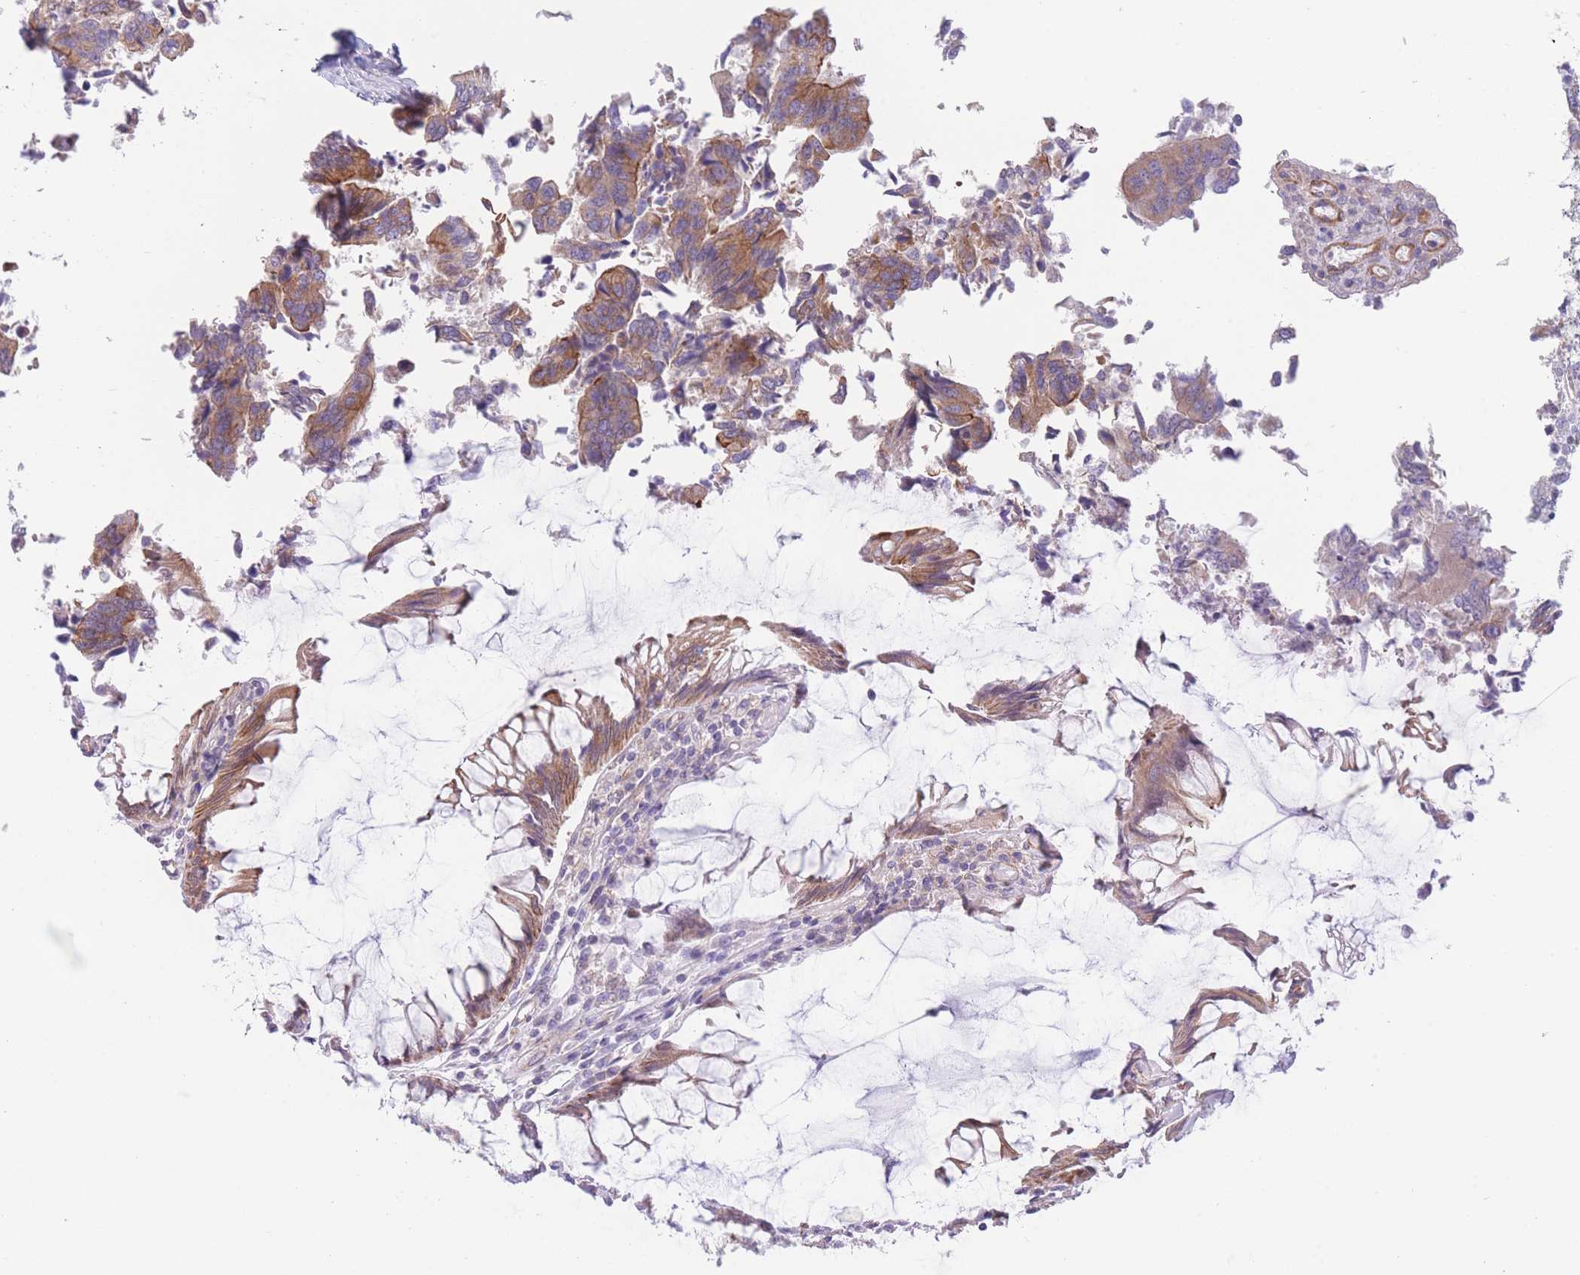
{"staining": {"intensity": "moderate", "quantity": ">75%", "location": "cytoplasmic/membranous"}, "tissue": "colorectal cancer", "cell_type": "Tumor cells", "image_type": "cancer", "snomed": [{"axis": "morphology", "description": "Adenocarcinoma, NOS"}, {"axis": "topography", "description": "Colon"}], "caption": "Immunohistochemical staining of human colorectal cancer (adenocarcinoma) shows medium levels of moderate cytoplasmic/membranous protein positivity in about >75% of tumor cells.", "gene": "SERPINB3", "patient": {"sex": "female", "age": 67}}